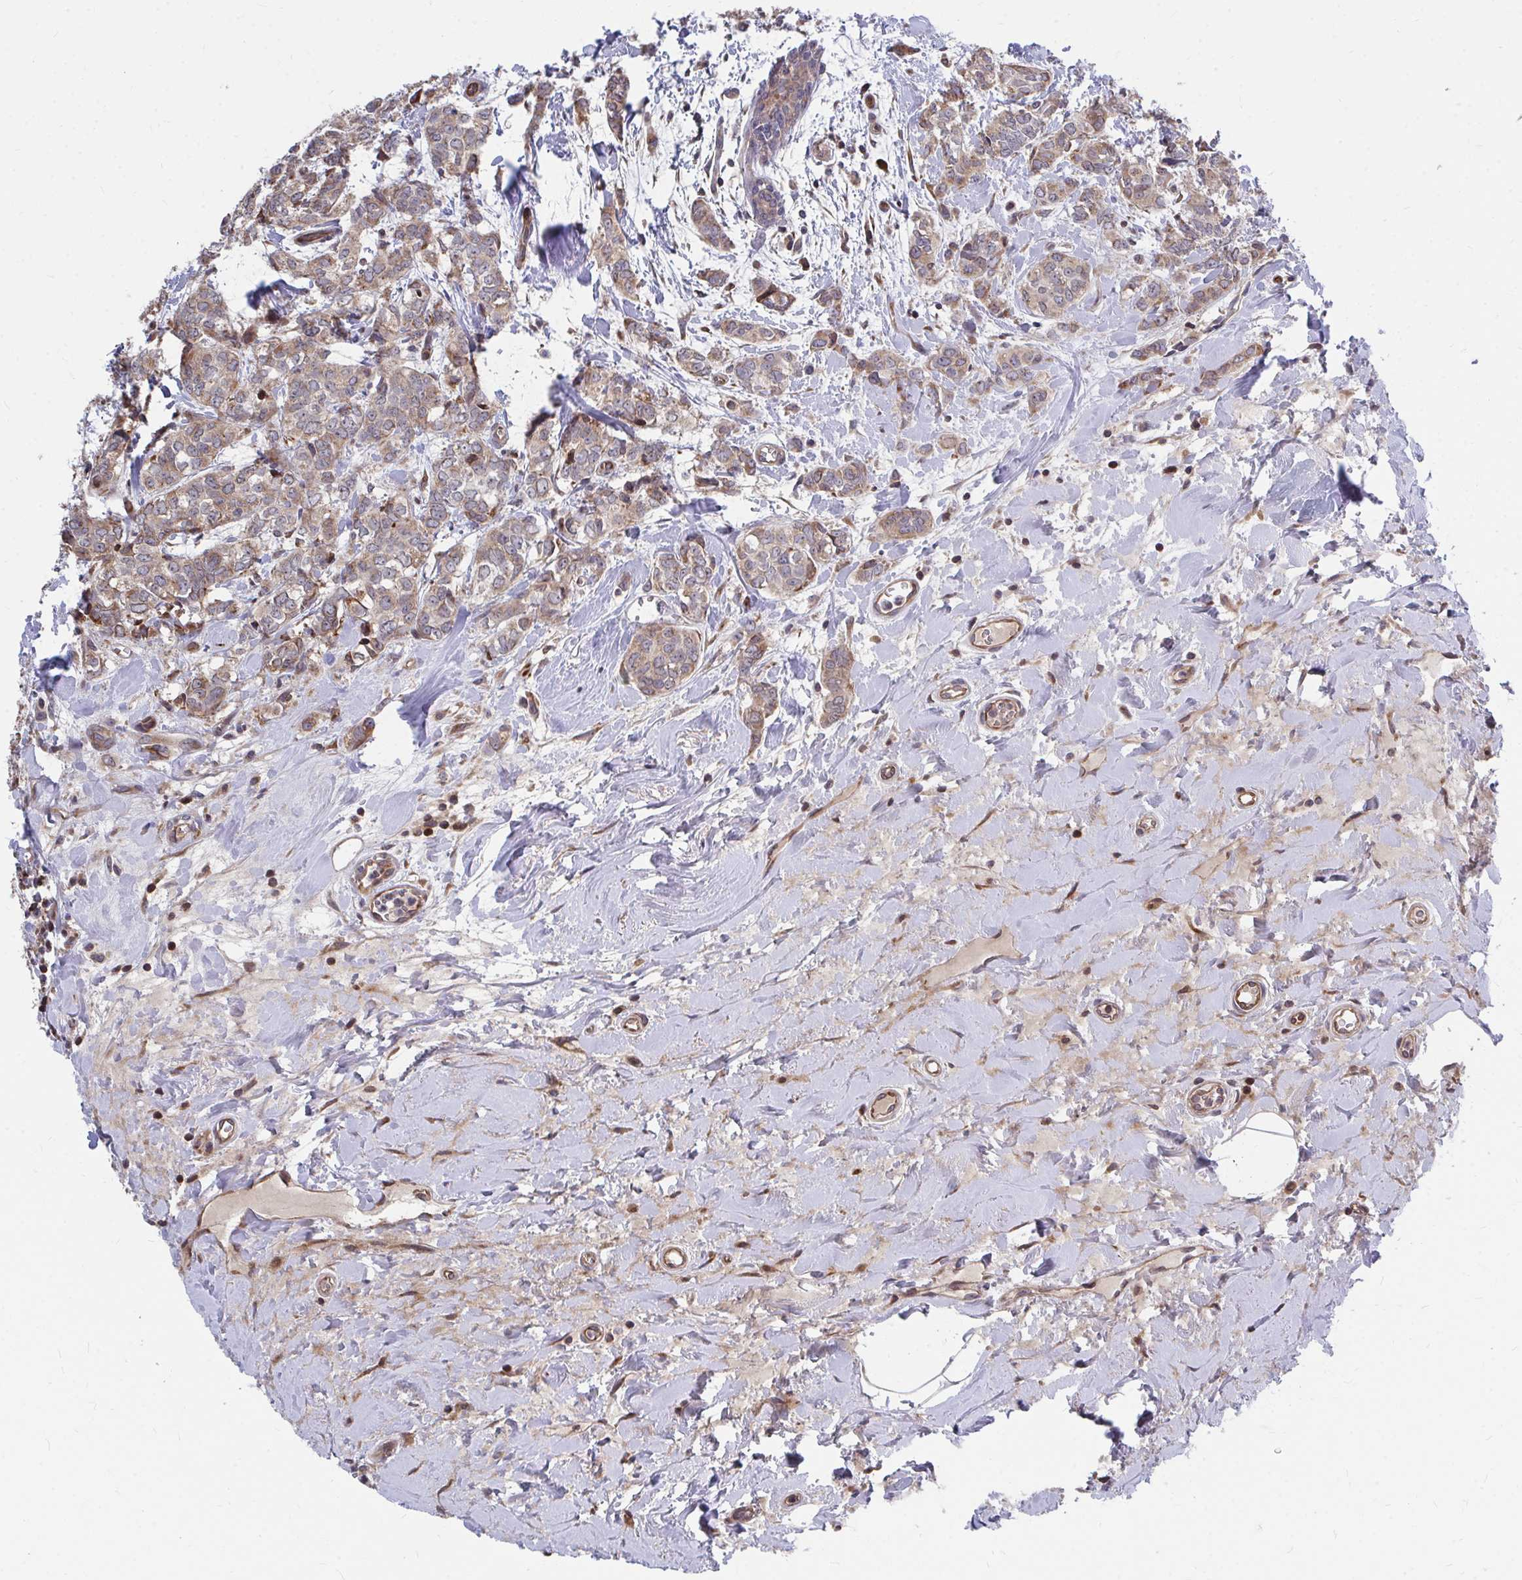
{"staining": {"intensity": "moderate", "quantity": ">75%", "location": "cytoplasmic/membranous"}, "tissue": "breast cancer", "cell_type": "Tumor cells", "image_type": "cancer", "snomed": [{"axis": "morphology", "description": "Duct carcinoma"}, {"axis": "topography", "description": "Breast"}], "caption": "Tumor cells display medium levels of moderate cytoplasmic/membranous positivity in approximately >75% of cells in human breast intraductal carcinoma.", "gene": "FAM89A", "patient": {"sex": "female", "age": 61}}